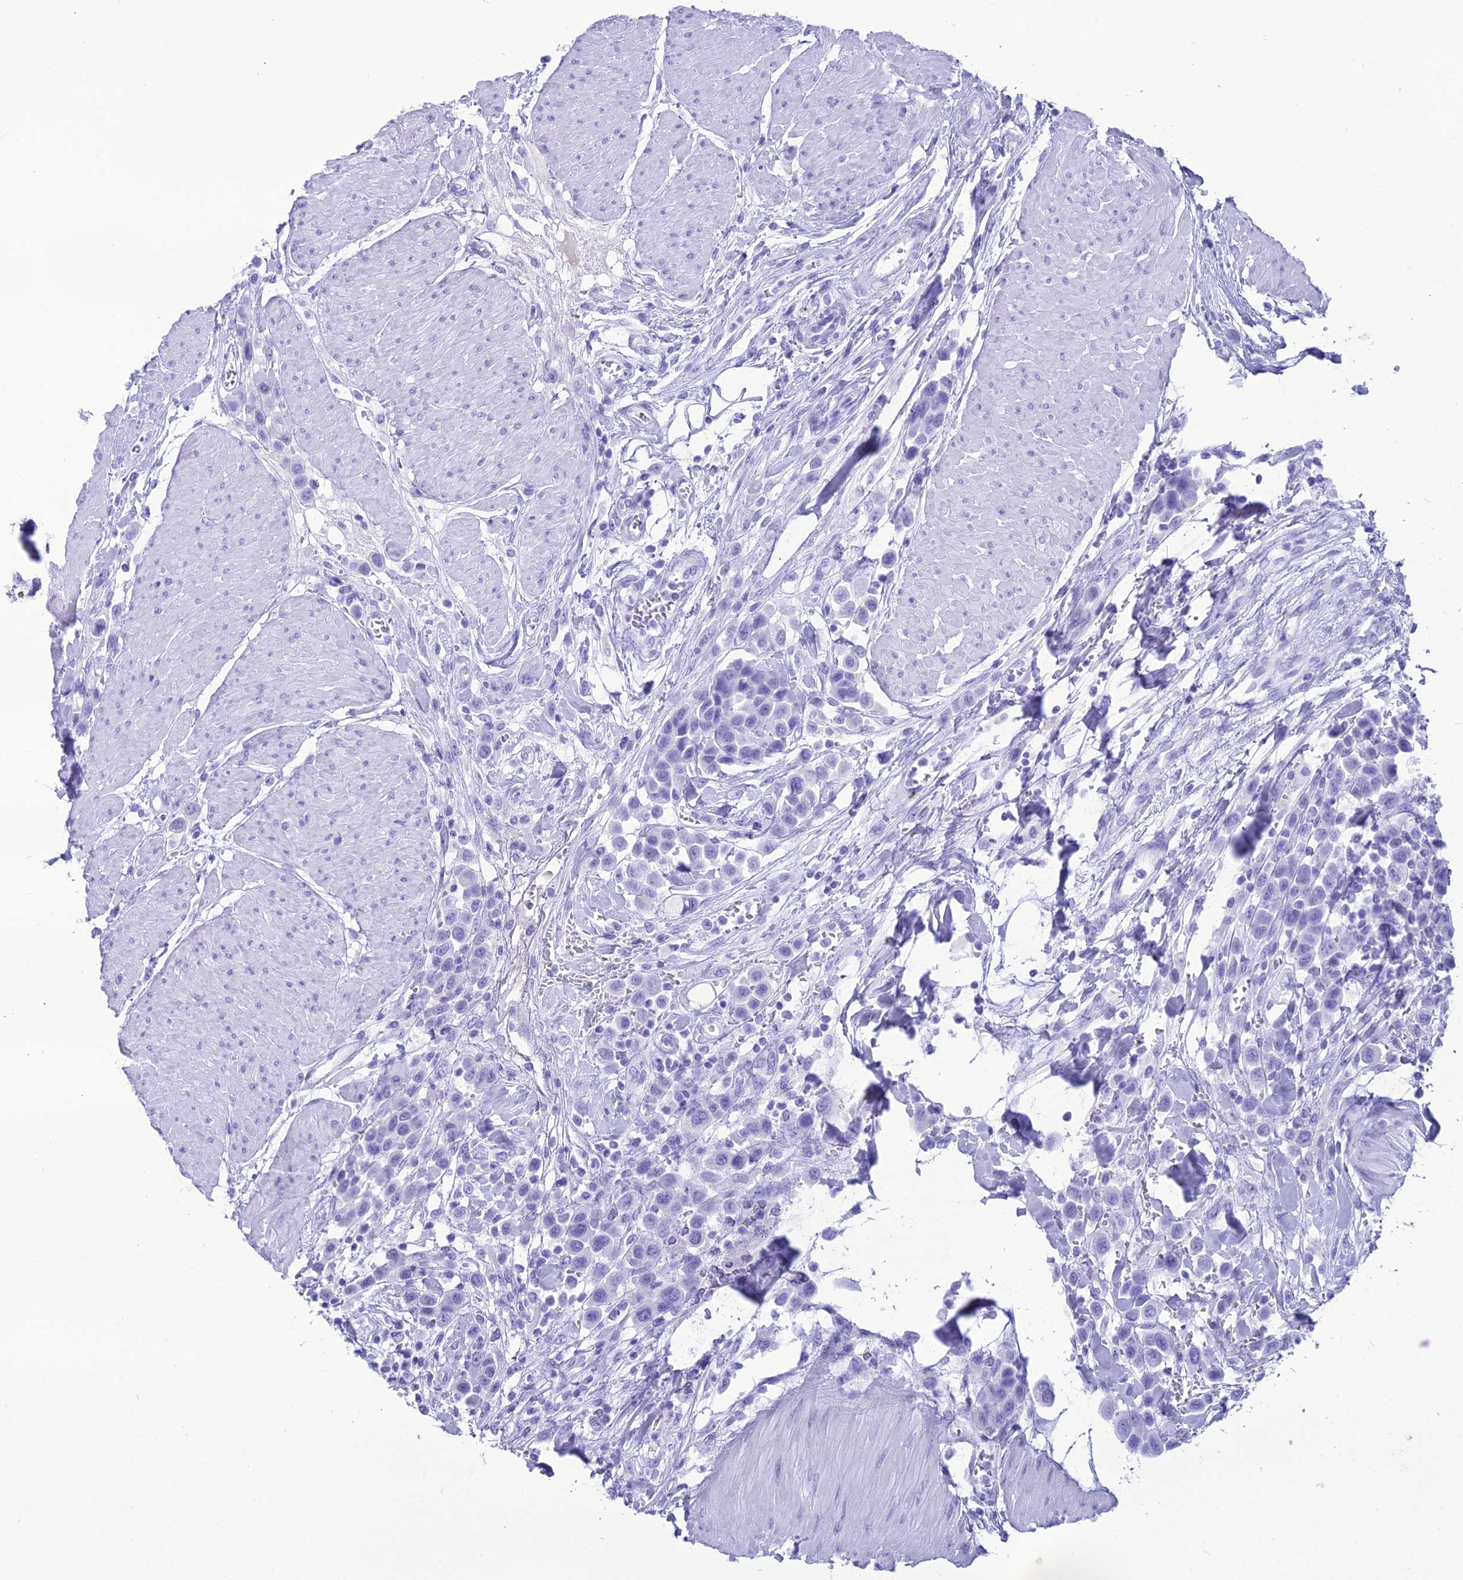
{"staining": {"intensity": "negative", "quantity": "none", "location": "none"}, "tissue": "urothelial cancer", "cell_type": "Tumor cells", "image_type": "cancer", "snomed": [{"axis": "morphology", "description": "Urothelial carcinoma, High grade"}, {"axis": "topography", "description": "Urinary bladder"}], "caption": "A high-resolution micrograph shows IHC staining of urothelial cancer, which displays no significant positivity in tumor cells.", "gene": "PNMA5", "patient": {"sex": "male", "age": 50}}